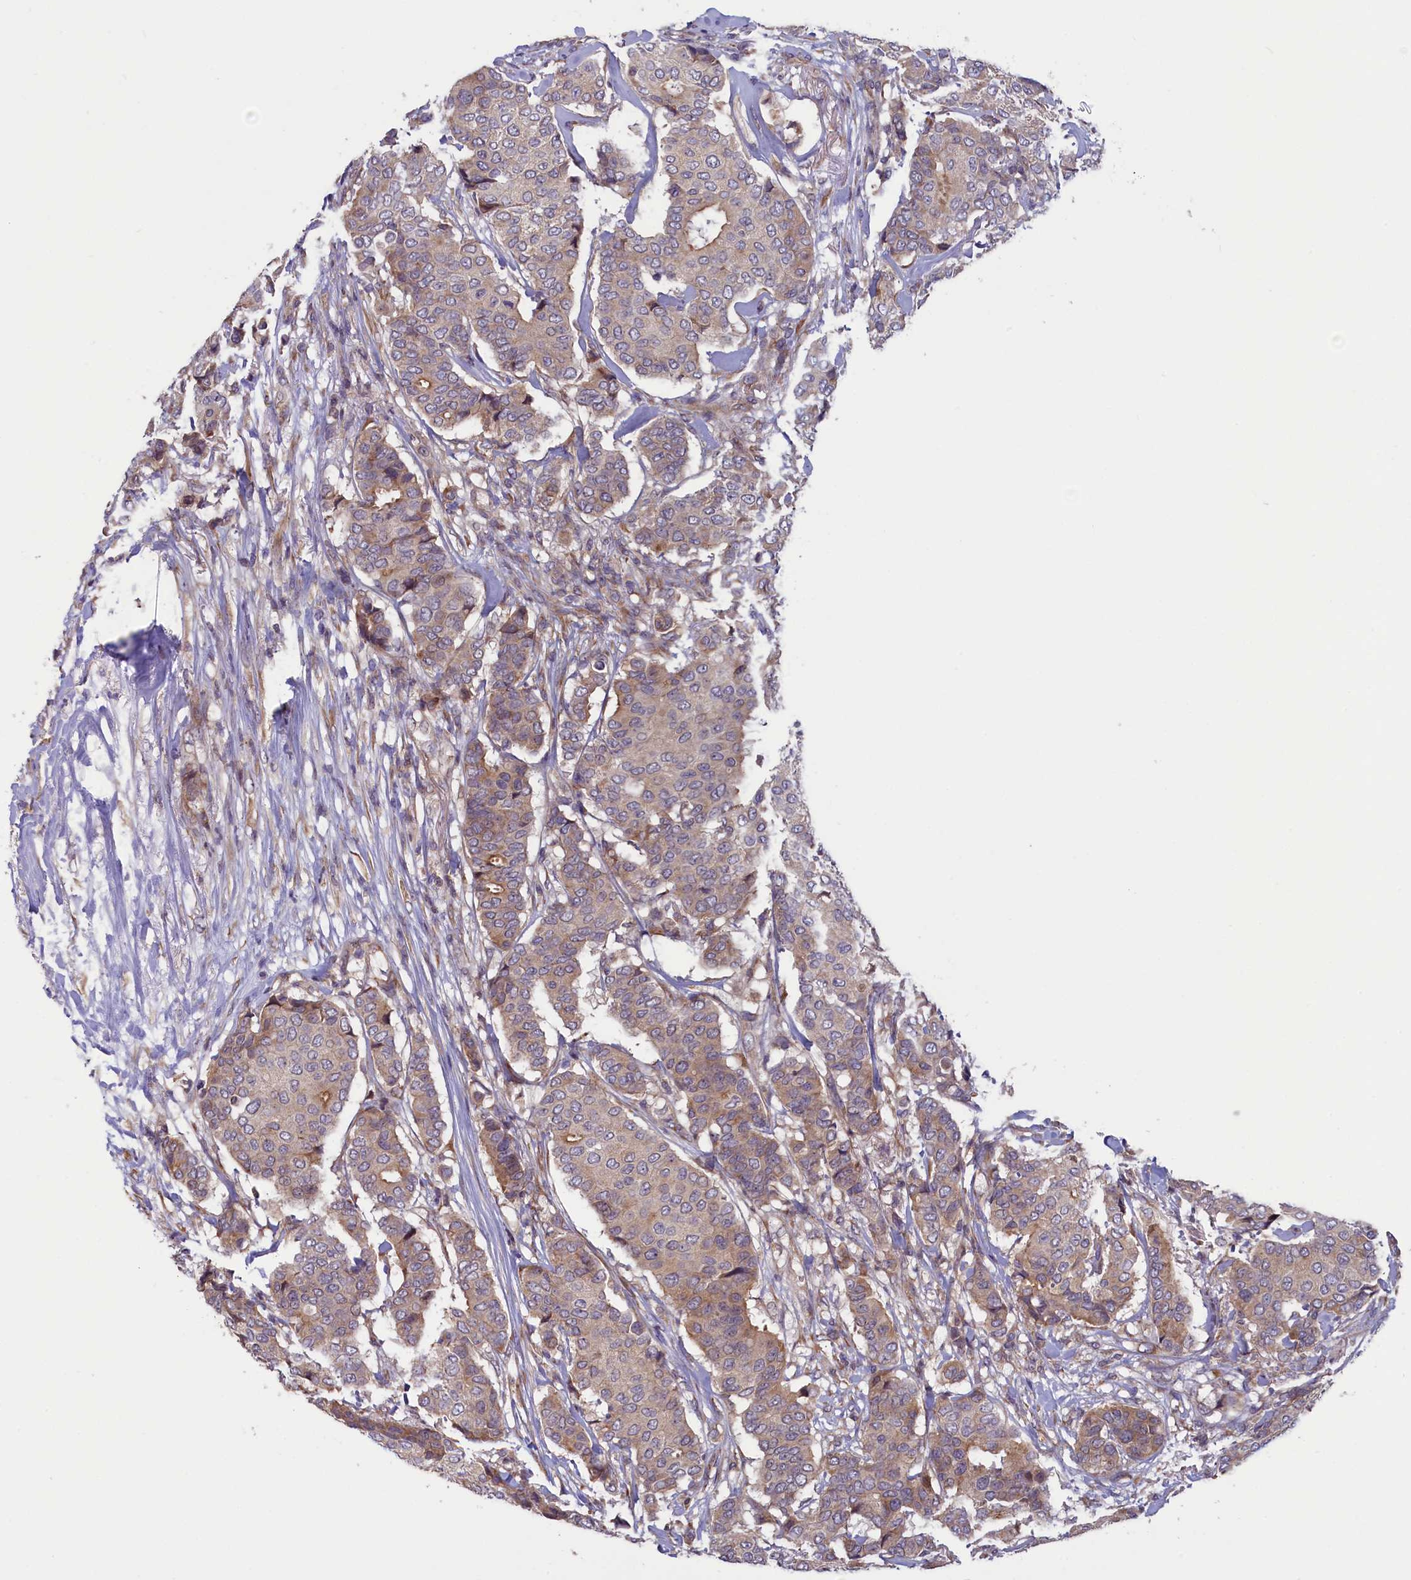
{"staining": {"intensity": "weak", "quantity": "25%-75%", "location": "cytoplasmic/membranous"}, "tissue": "breast cancer", "cell_type": "Tumor cells", "image_type": "cancer", "snomed": [{"axis": "morphology", "description": "Duct carcinoma"}, {"axis": "topography", "description": "Breast"}], "caption": "This histopathology image exhibits breast intraductal carcinoma stained with immunohistochemistry (IHC) to label a protein in brown. The cytoplasmic/membranous of tumor cells show weak positivity for the protein. Nuclei are counter-stained blue.", "gene": "CCDC9B", "patient": {"sex": "female", "age": 75}}